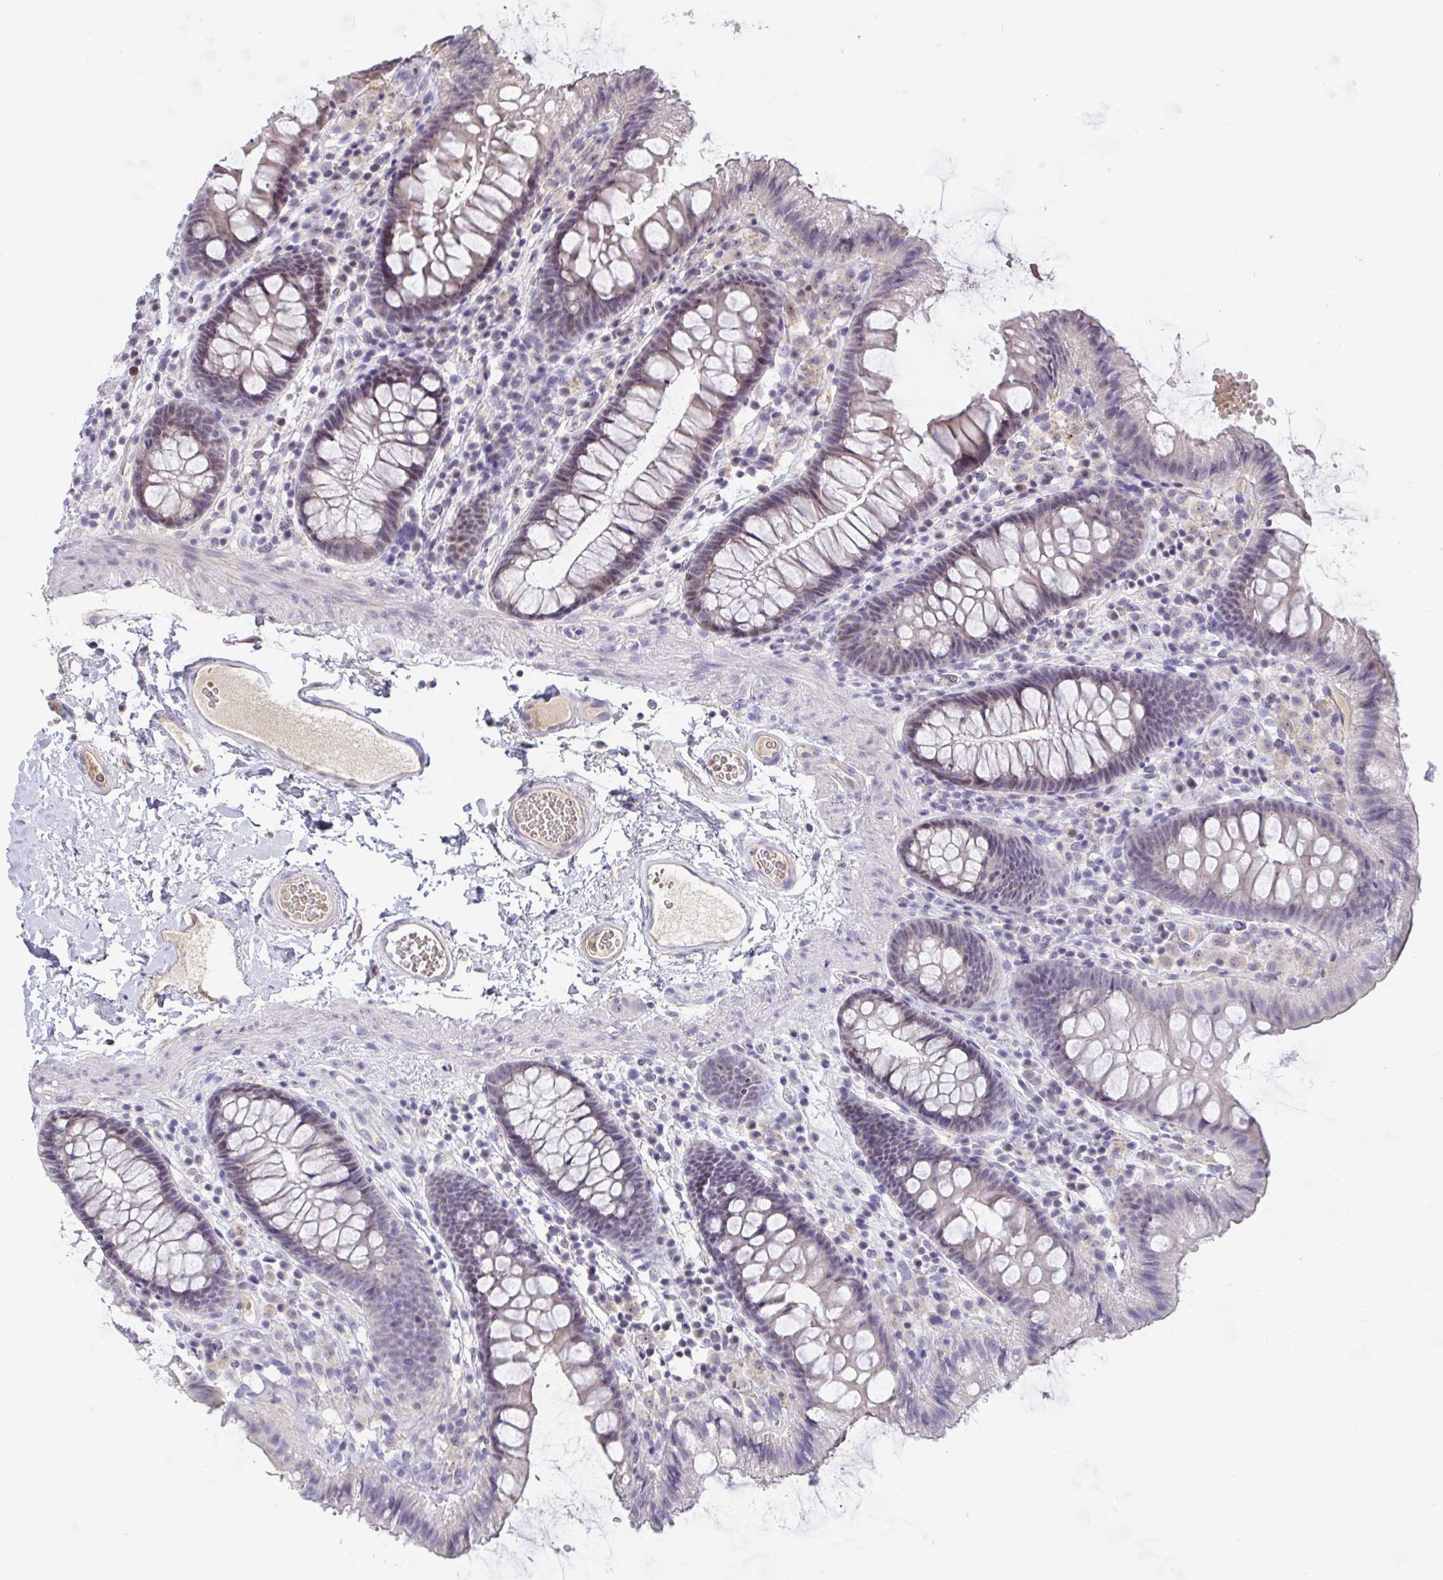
{"staining": {"intensity": "negative", "quantity": "none", "location": "none"}, "tissue": "colon", "cell_type": "Endothelial cells", "image_type": "normal", "snomed": [{"axis": "morphology", "description": "Normal tissue, NOS"}, {"axis": "topography", "description": "Colon"}], "caption": "High power microscopy histopathology image of an IHC histopathology image of unremarkable colon, revealing no significant positivity in endothelial cells.", "gene": "MYC", "patient": {"sex": "male", "age": 84}}